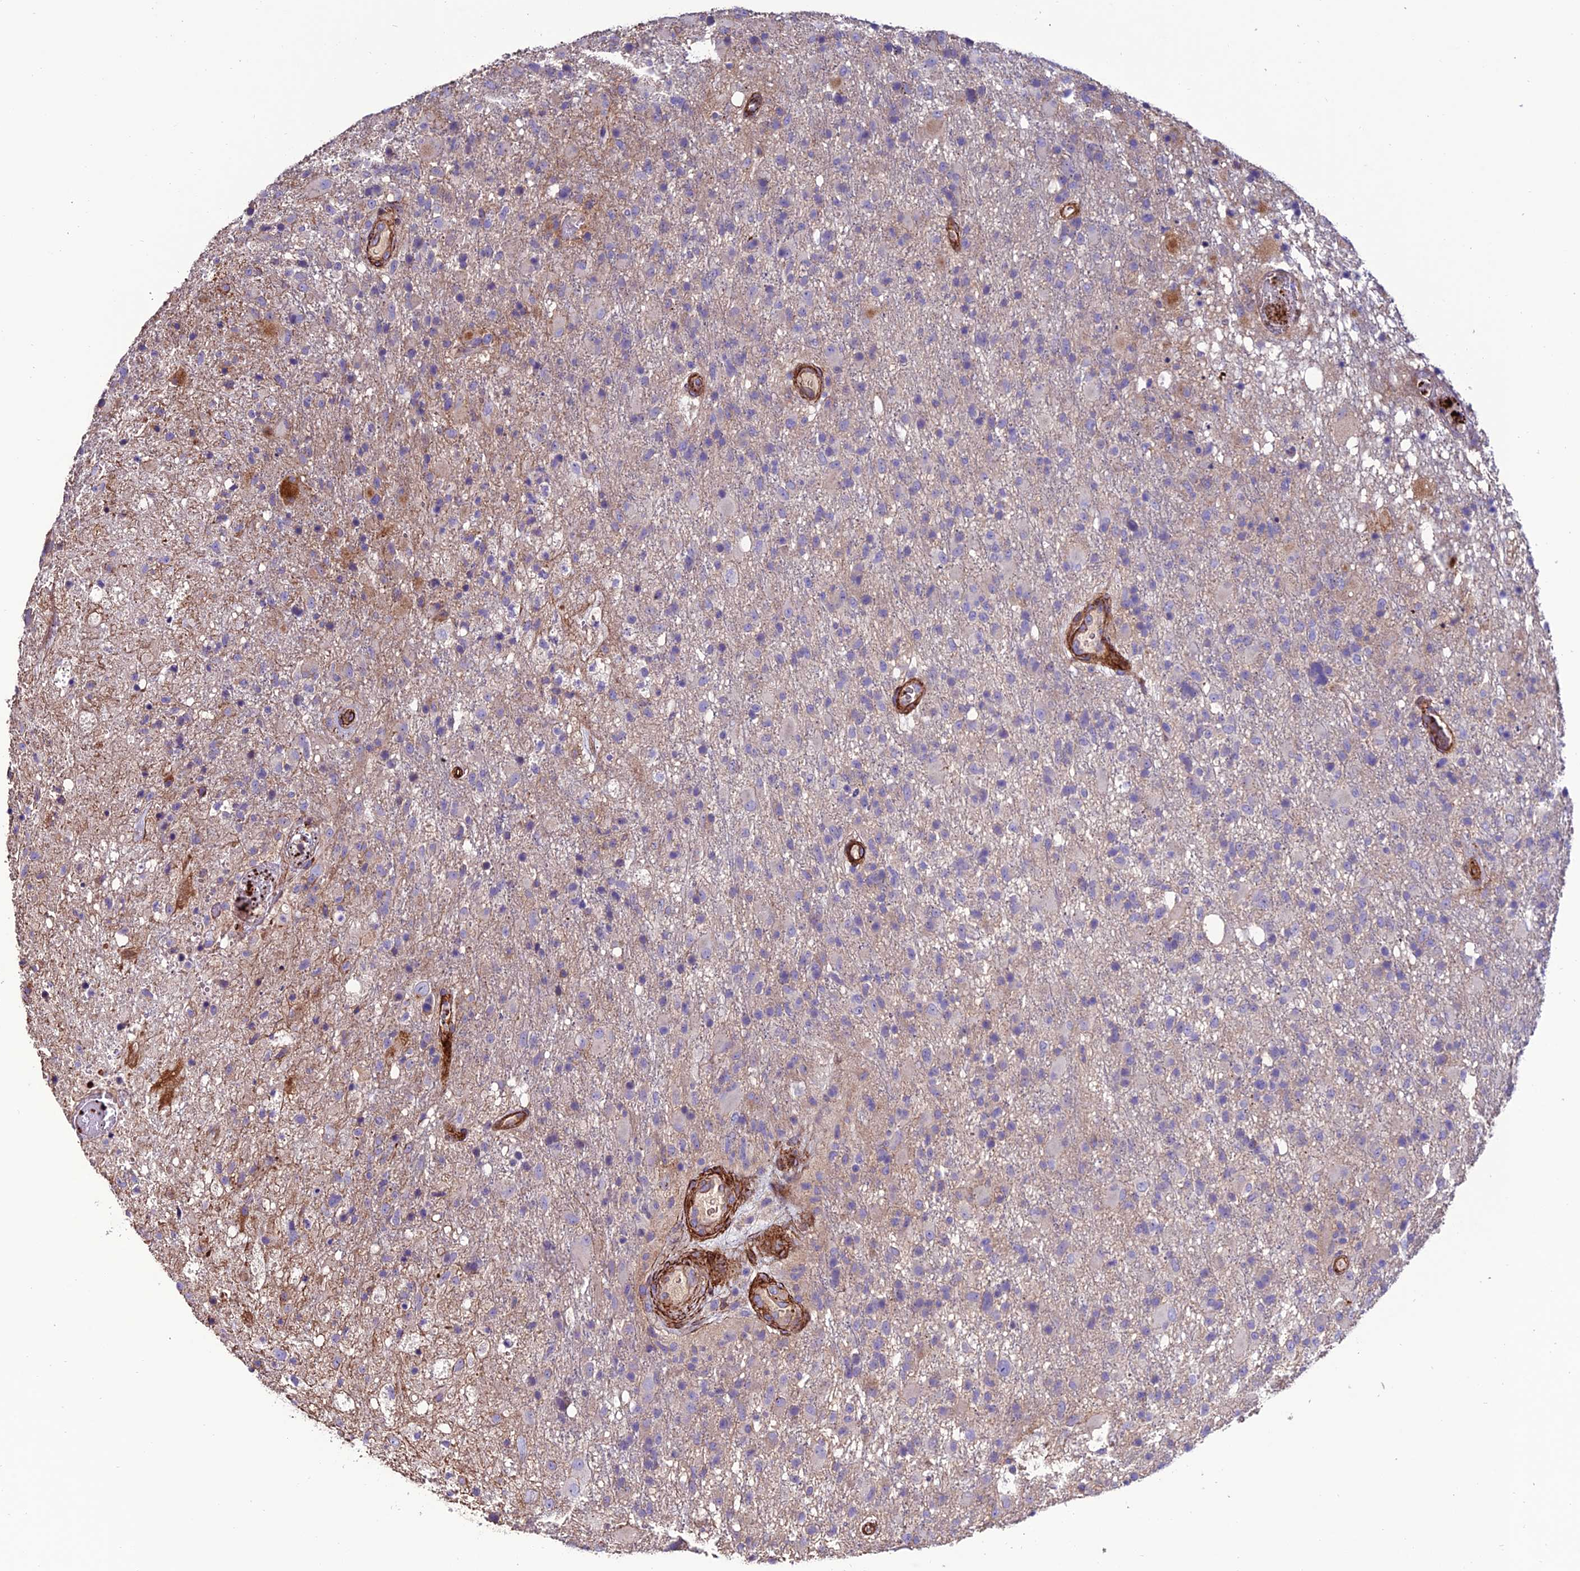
{"staining": {"intensity": "negative", "quantity": "none", "location": "none"}, "tissue": "glioma", "cell_type": "Tumor cells", "image_type": "cancer", "snomed": [{"axis": "morphology", "description": "Glioma, malignant, High grade"}, {"axis": "topography", "description": "Brain"}], "caption": "Glioma was stained to show a protein in brown. There is no significant positivity in tumor cells.", "gene": "REX1BD", "patient": {"sex": "female", "age": 74}}